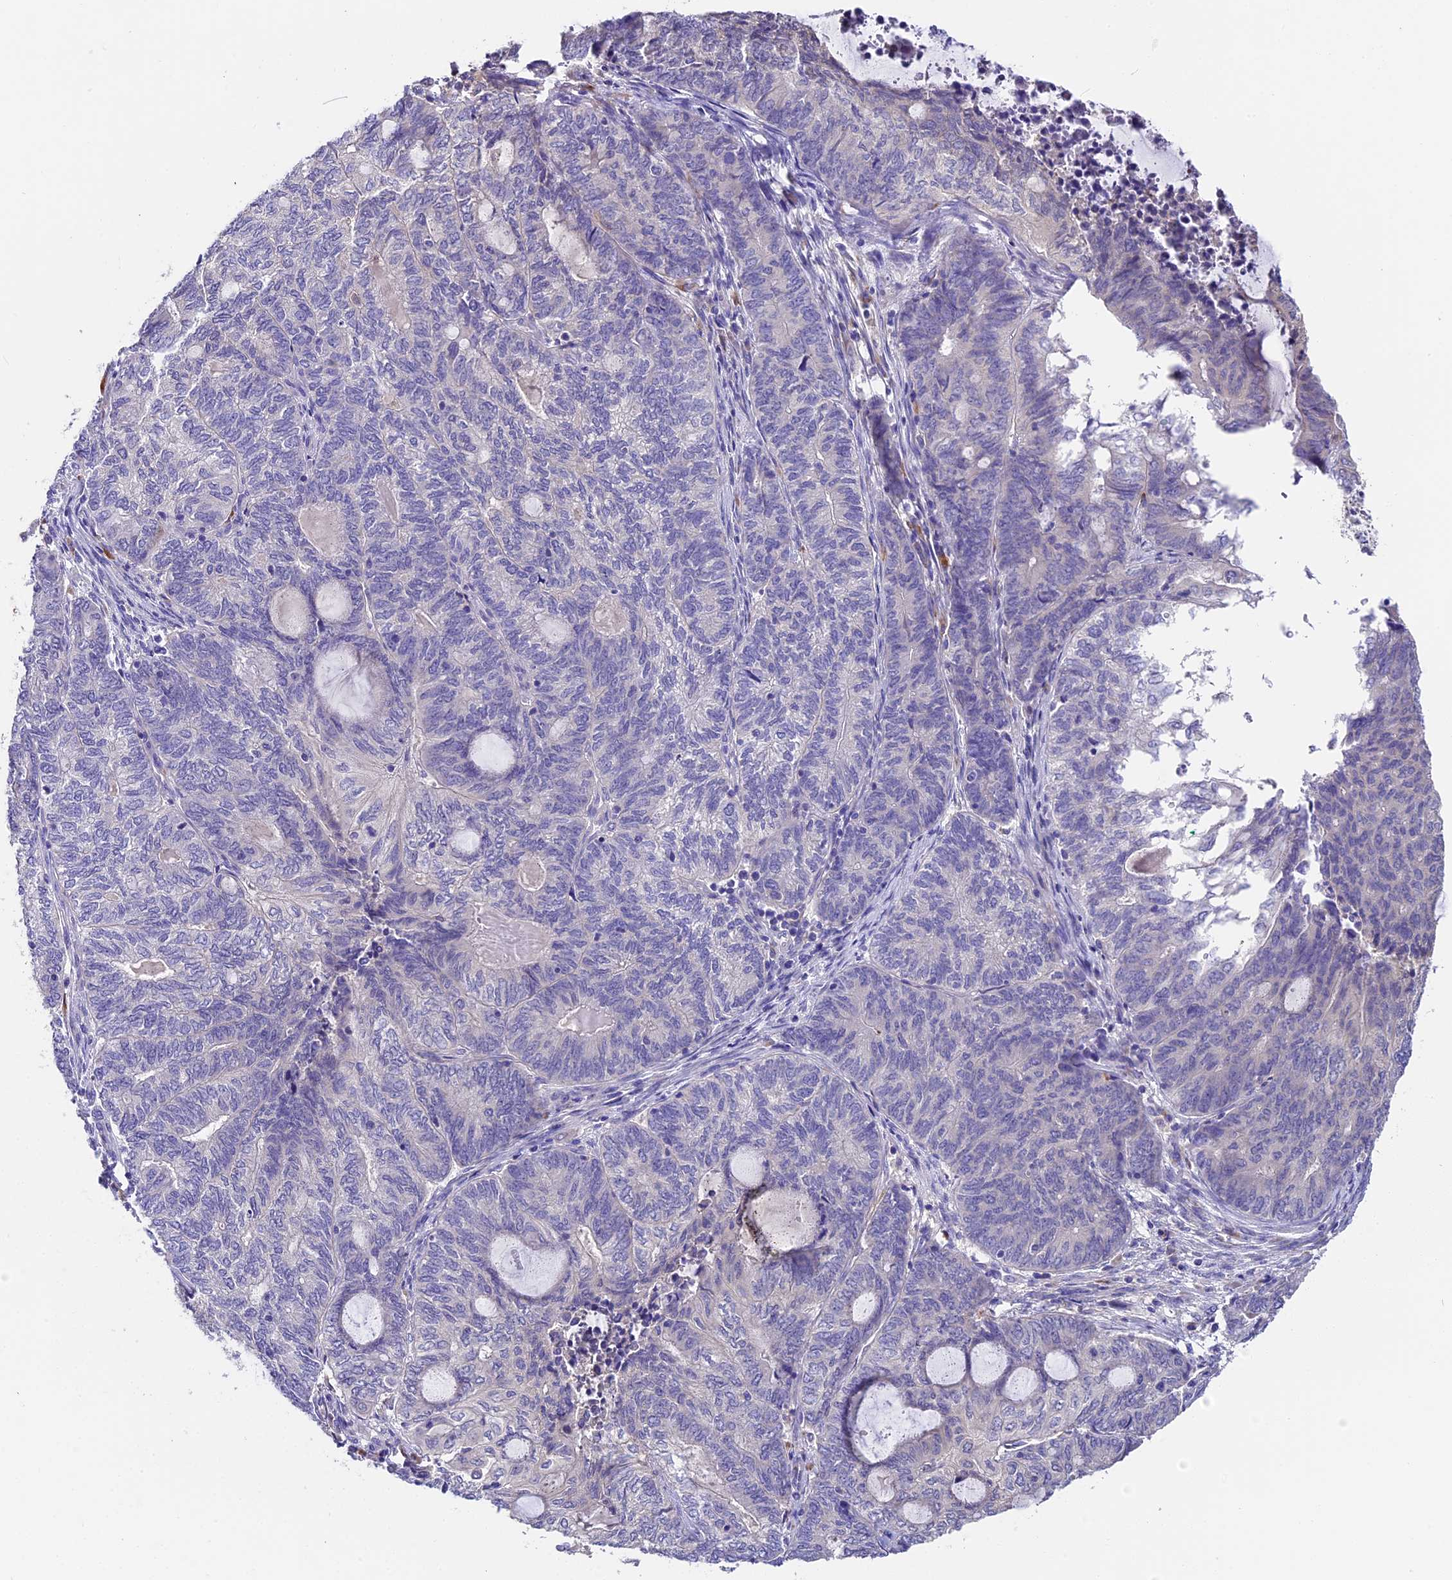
{"staining": {"intensity": "negative", "quantity": "none", "location": "none"}, "tissue": "endometrial cancer", "cell_type": "Tumor cells", "image_type": "cancer", "snomed": [{"axis": "morphology", "description": "Adenocarcinoma, NOS"}, {"axis": "topography", "description": "Uterus"}, {"axis": "topography", "description": "Endometrium"}], "caption": "There is no significant positivity in tumor cells of endometrial adenocarcinoma.", "gene": "LYPD6", "patient": {"sex": "female", "age": 70}}